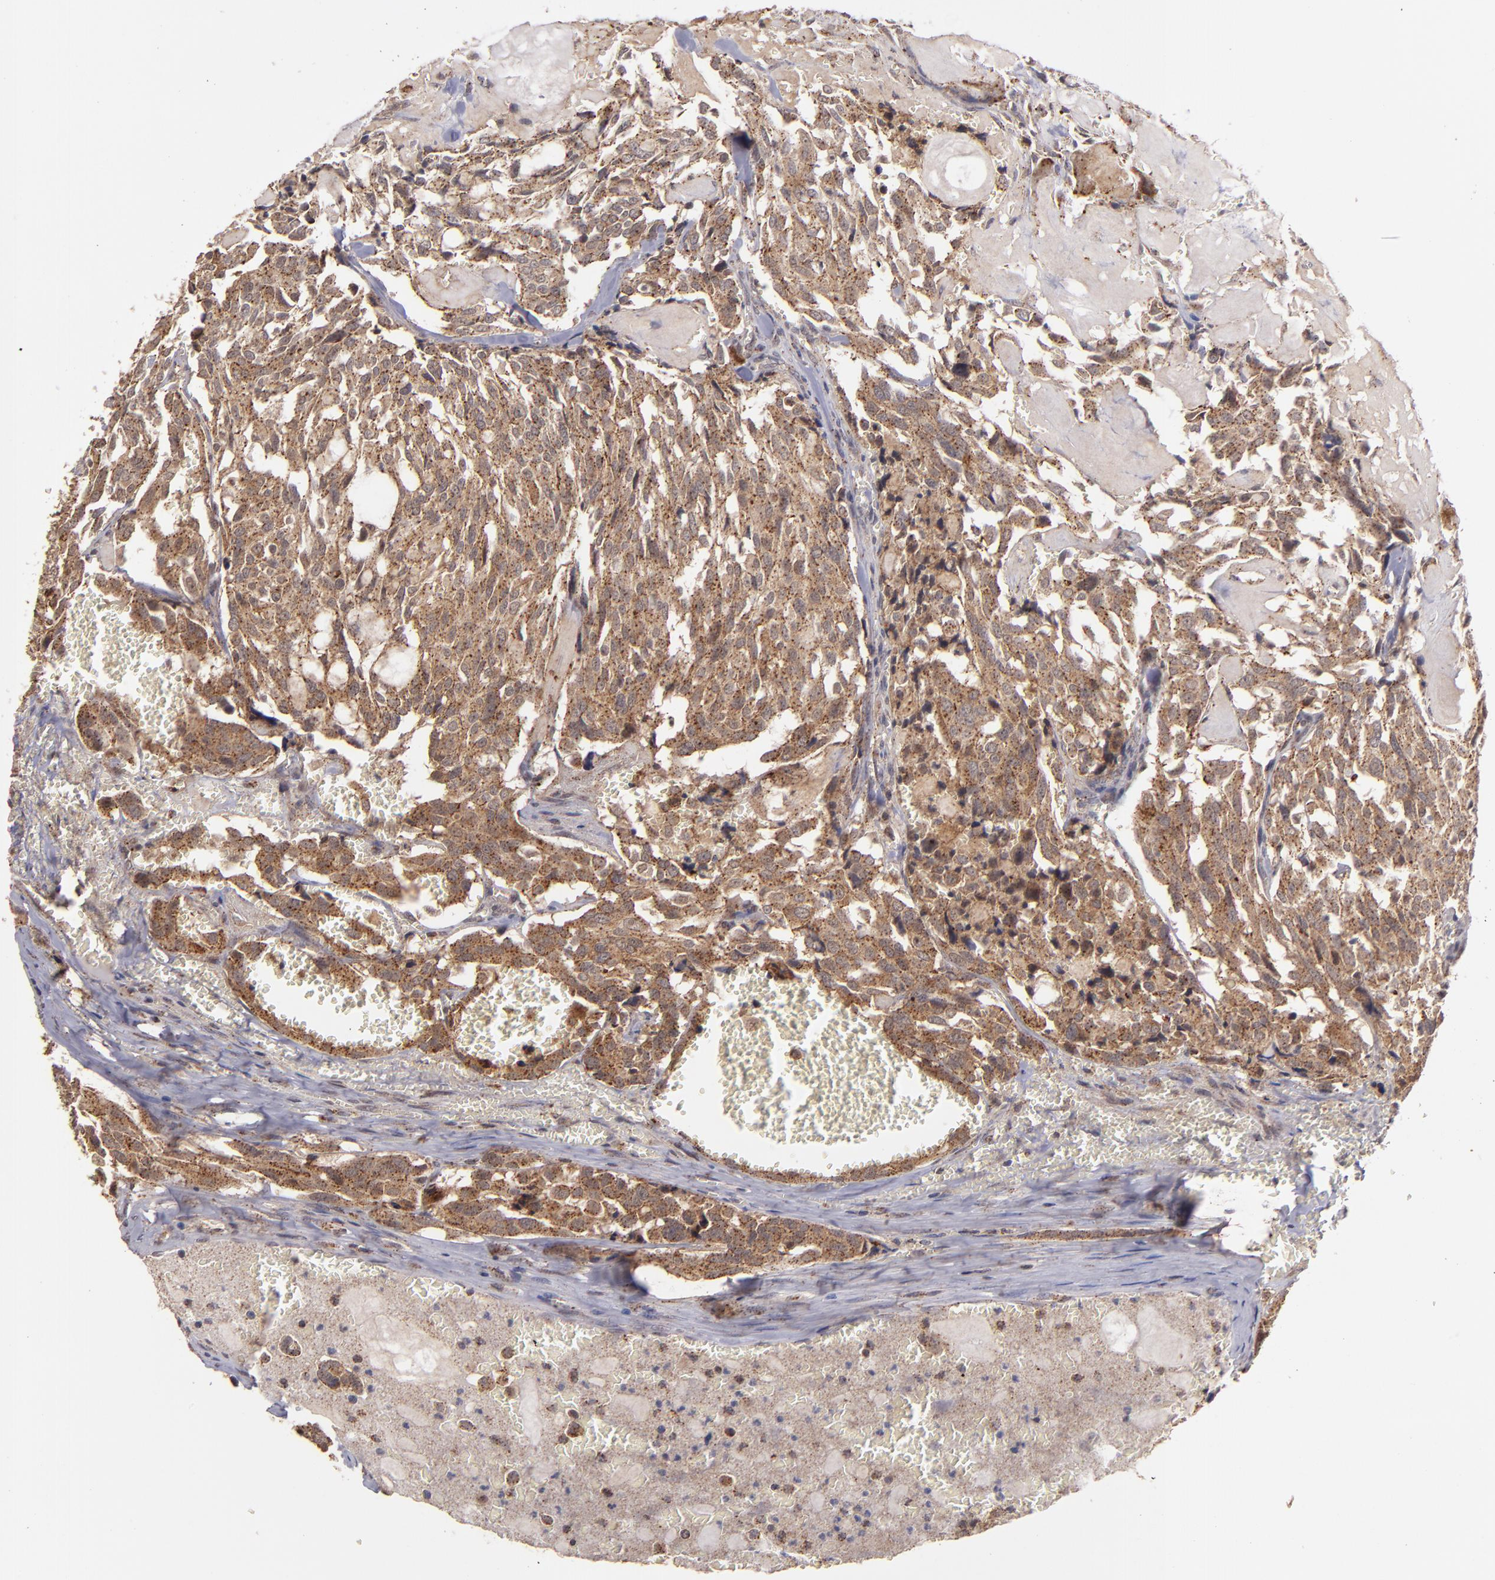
{"staining": {"intensity": "moderate", "quantity": ">75%", "location": "cytoplasmic/membranous"}, "tissue": "thyroid cancer", "cell_type": "Tumor cells", "image_type": "cancer", "snomed": [{"axis": "morphology", "description": "Carcinoma, NOS"}, {"axis": "morphology", "description": "Carcinoid, malignant, NOS"}, {"axis": "topography", "description": "Thyroid gland"}], "caption": "About >75% of tumor cells in thyroid carcinoma show moderate cytoplasmic/membranous protein staining as visualized by brown immunohistochemical staining.", "gene": "ZFYVE1", "patient": {"sex": "male", "age": 33}}